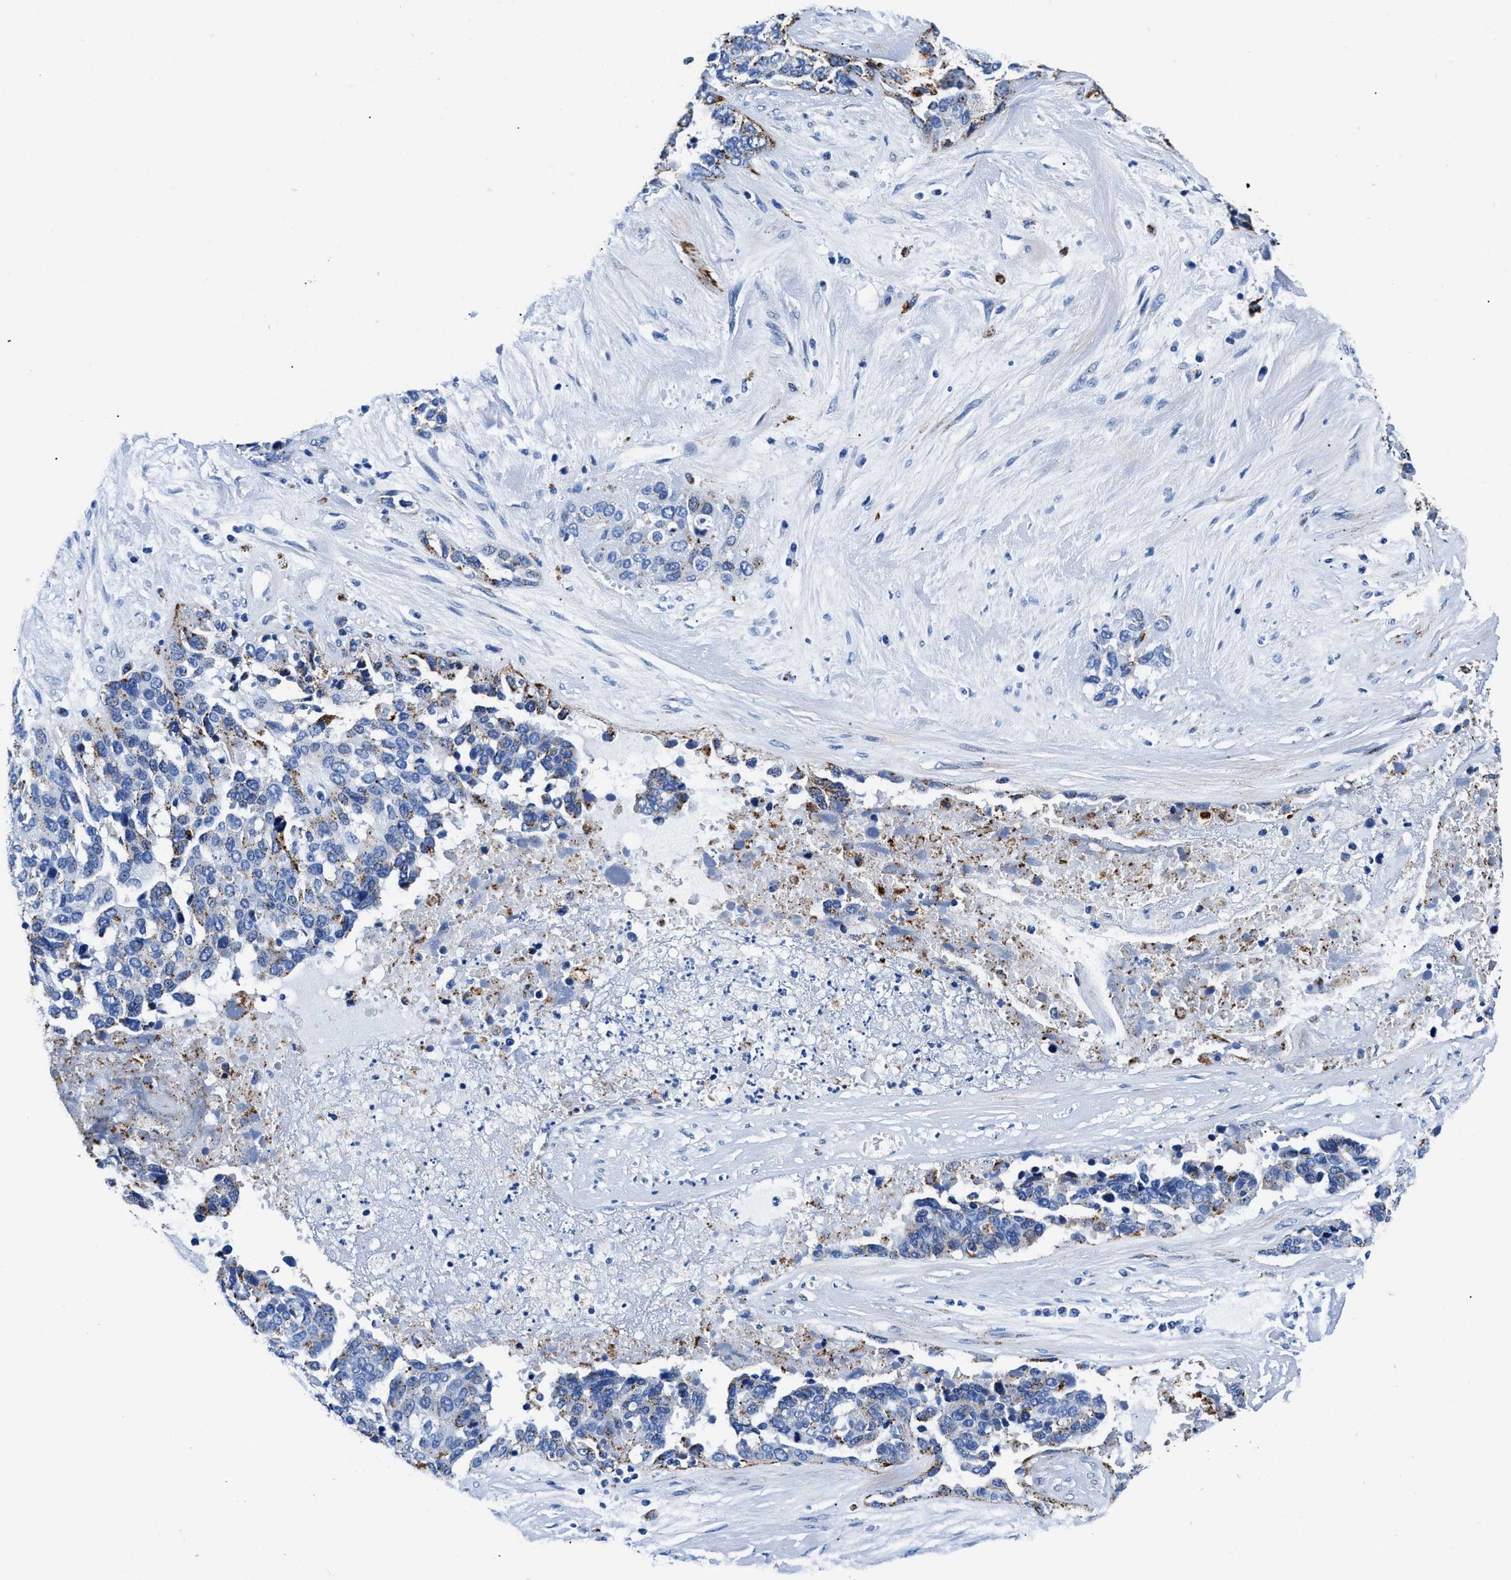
{"staining": {"intensity": "negative", "quantity": "none", "location": "none"}, "tissue": "ovarian cancer", "cell_type": "Tumor cells", "image_type": "cancer", "snomed": [{"axis": "morphology", "description": "Cystadenocarcinoma, serous, NOS"}, {"axis": "topography", "description": "Ovary"}], "caption": "Tumor cells are negative for protein expression in human serous cystadenocarcinoma (ovarian).", "gene": "OR14K1", "patient": {"sex": "female", "age": 44}}